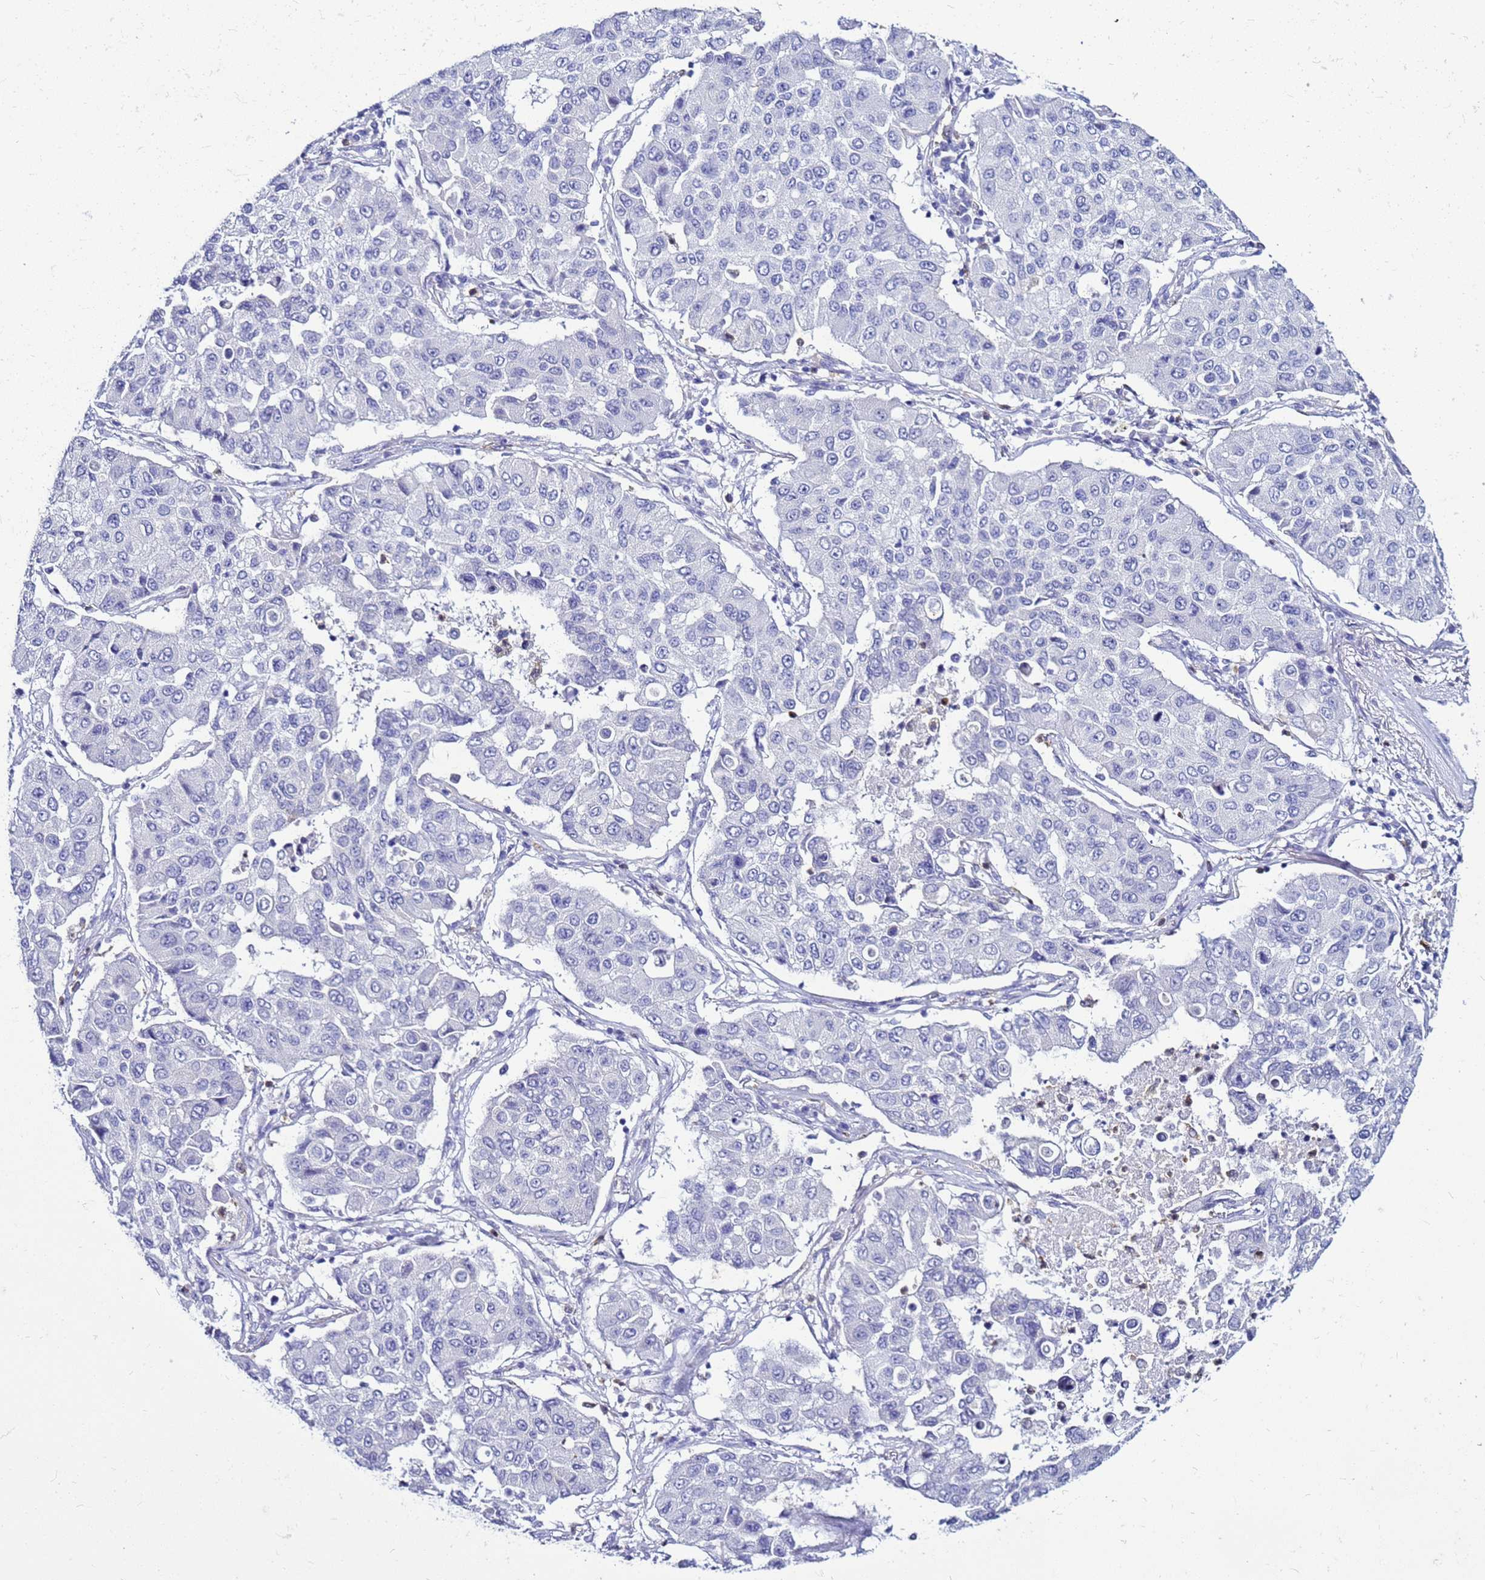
{"staining": {"intensity": "negative", "quantity": "none", "location": "none"}, "tissue": "lung cancer", "cell_type": "Tumor cells", "image_type": "cancer", "snomed": [{"axis": "morphology", "description": "Squamous cell carcinoma, NOS"}, {"axis": "topography", "description": "Lung"}], "caption": "An immunohistochemistry histopathology image of squamous cell carcinoma (lung) is shown. There is no staining in tumor cells of squamous cell carcinoma (lung).", "gene": "CSTA", "patient": {"sex": "male", "age": 74}}